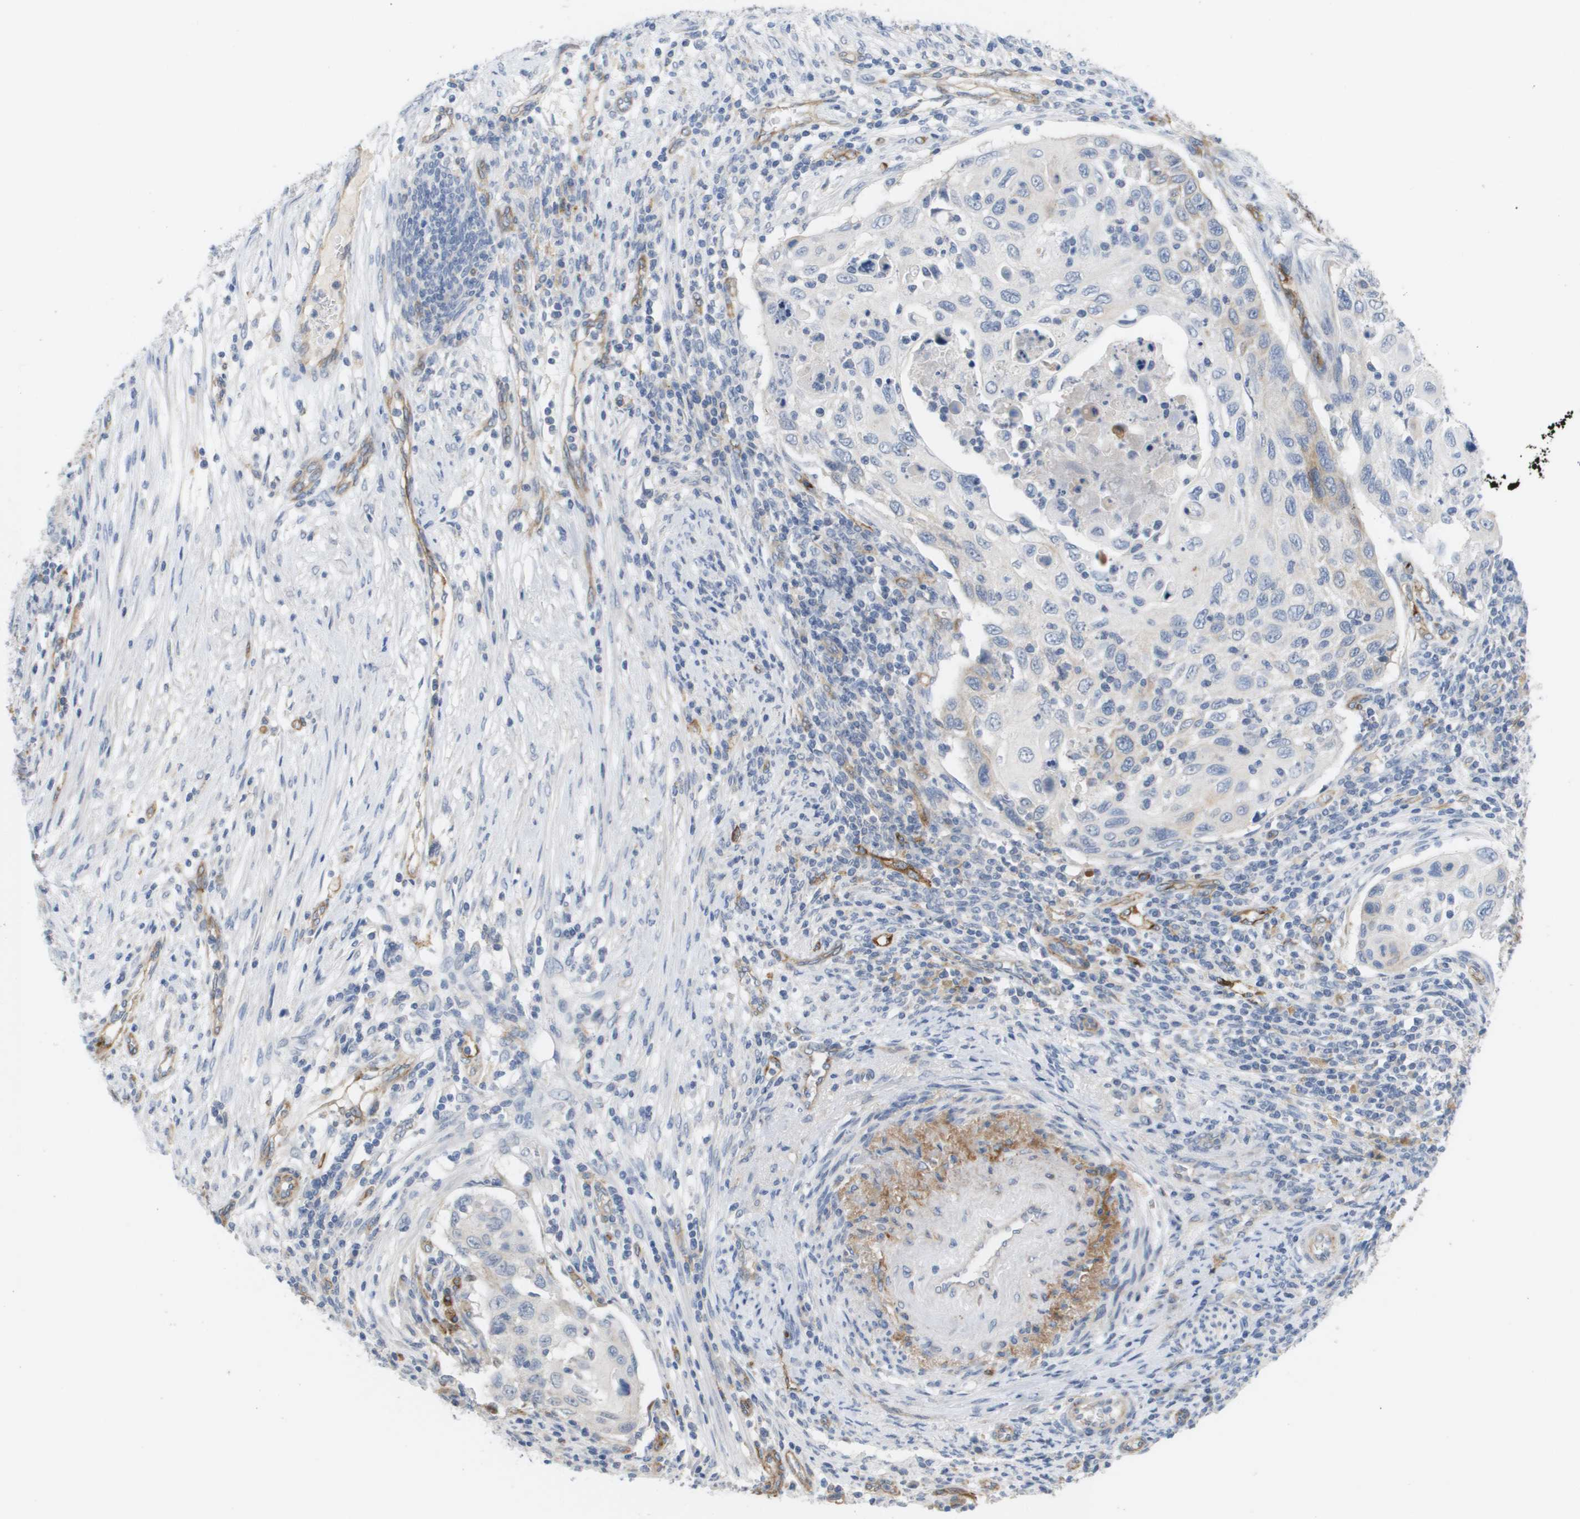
{"staining": {"intensity": "negative", "quantity": "none", "location": "none"}, "tissue": "cervical cancer", "cell_type": "Tumor cells", "image_type": "cancer", "snomed": [{"axis": "morphology", "description": "Squamous cell carcinoma, NOS"}, {"axis": "topography", "description": "Cervix"}], "caption": "DAB immunohistochemical staining of human squamous cell carcinoma (cervical) demonstrates no significant positivity in tumor cells. (DAB immunohistochemistry (IHC) visualized using brightfield microscopy, high magnification).", "gene": "ANGPT2", "patient": {"sex": "female", "age": 70}}